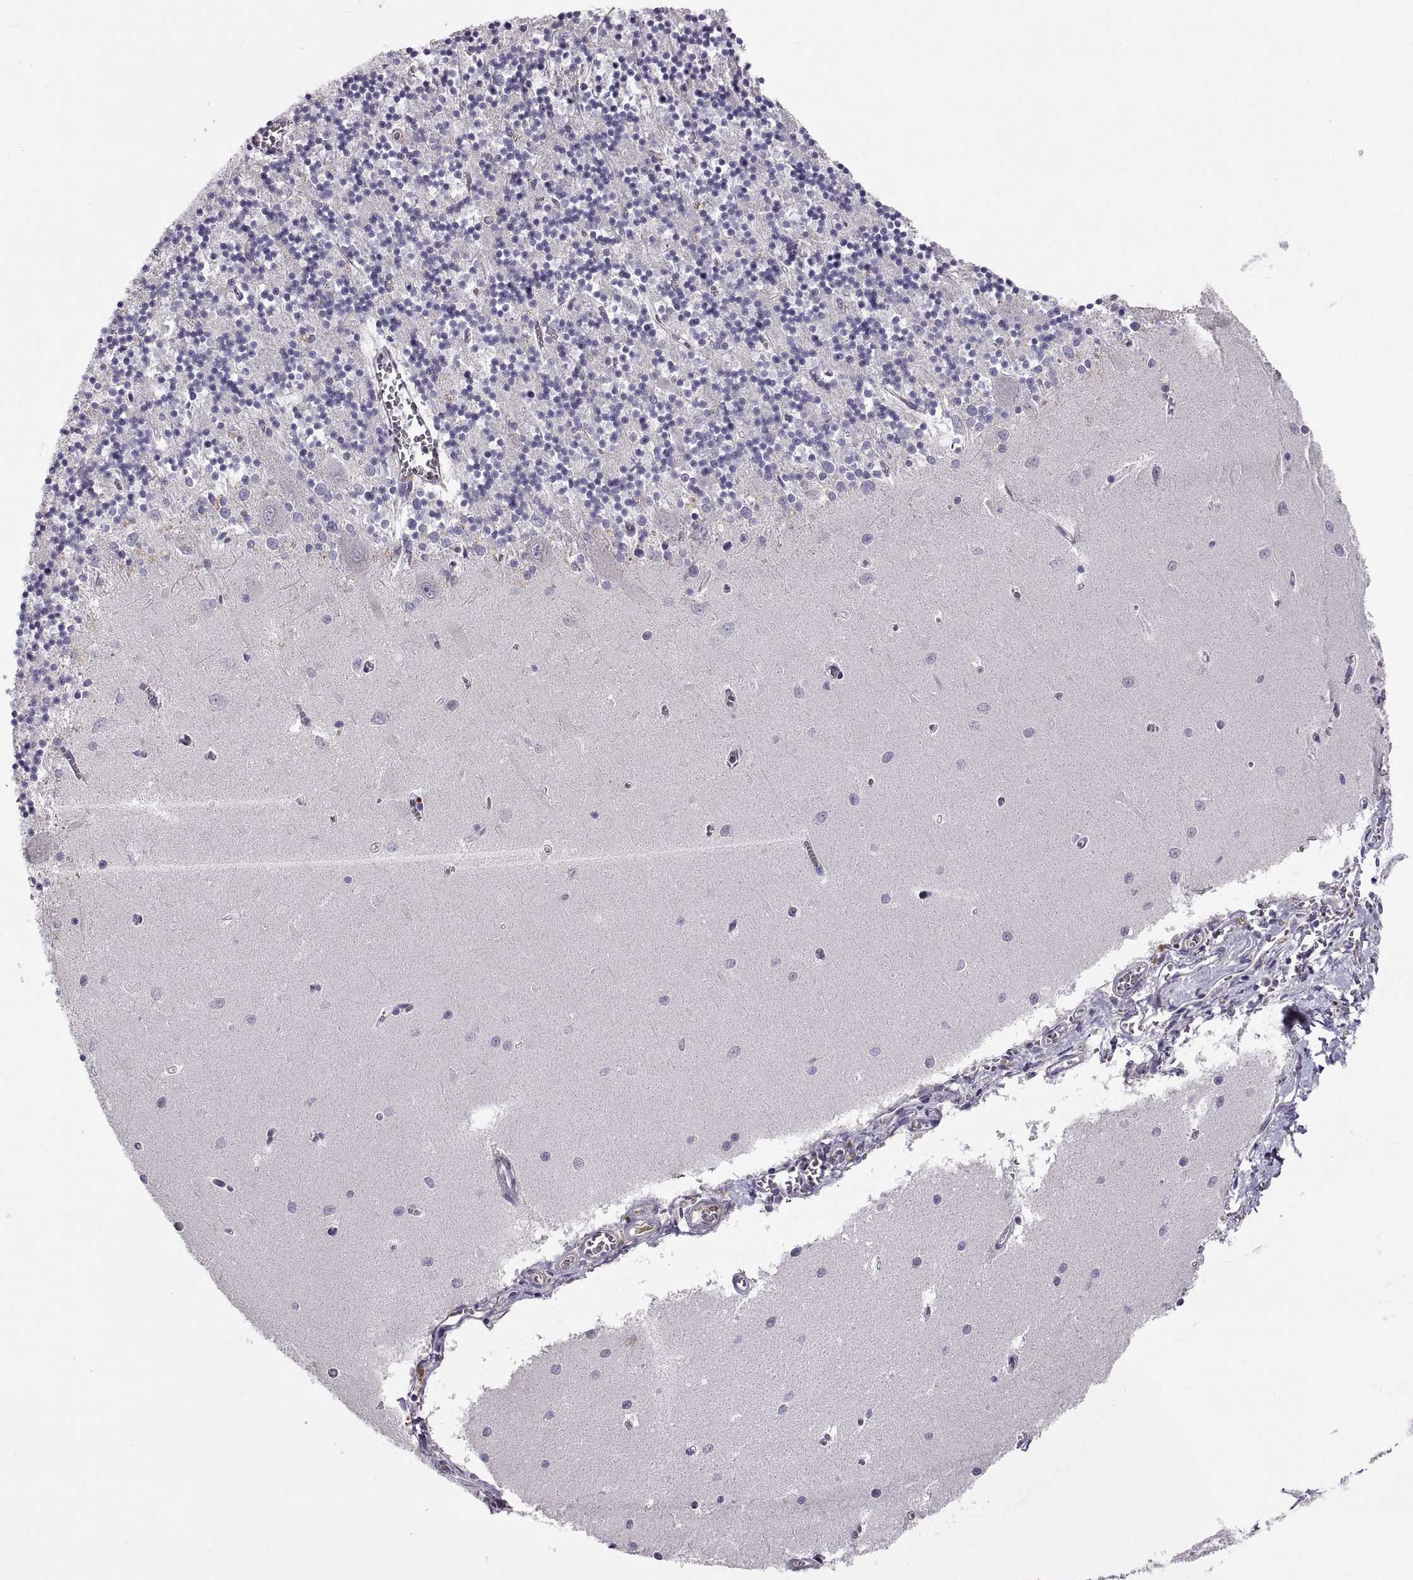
{"staining": {"intensity": "negative", "quantity": "none", "location": "none"}, "tissue": "cerebellum", "cell_type": "Cells in granular layer", "image_type": "normal", "snomed": [{"axis": "morphology", "description": "Normal tissue, NOS"}, {"axis": "topography", "description": "Cerebellum"}], "caption": "The immunohistochemistry (IHC) micrograph has no significant expression in cells in granular layer of cerebellum.", "gene": "ADAM32", "patient": {"sex": "female", "age": 64}}